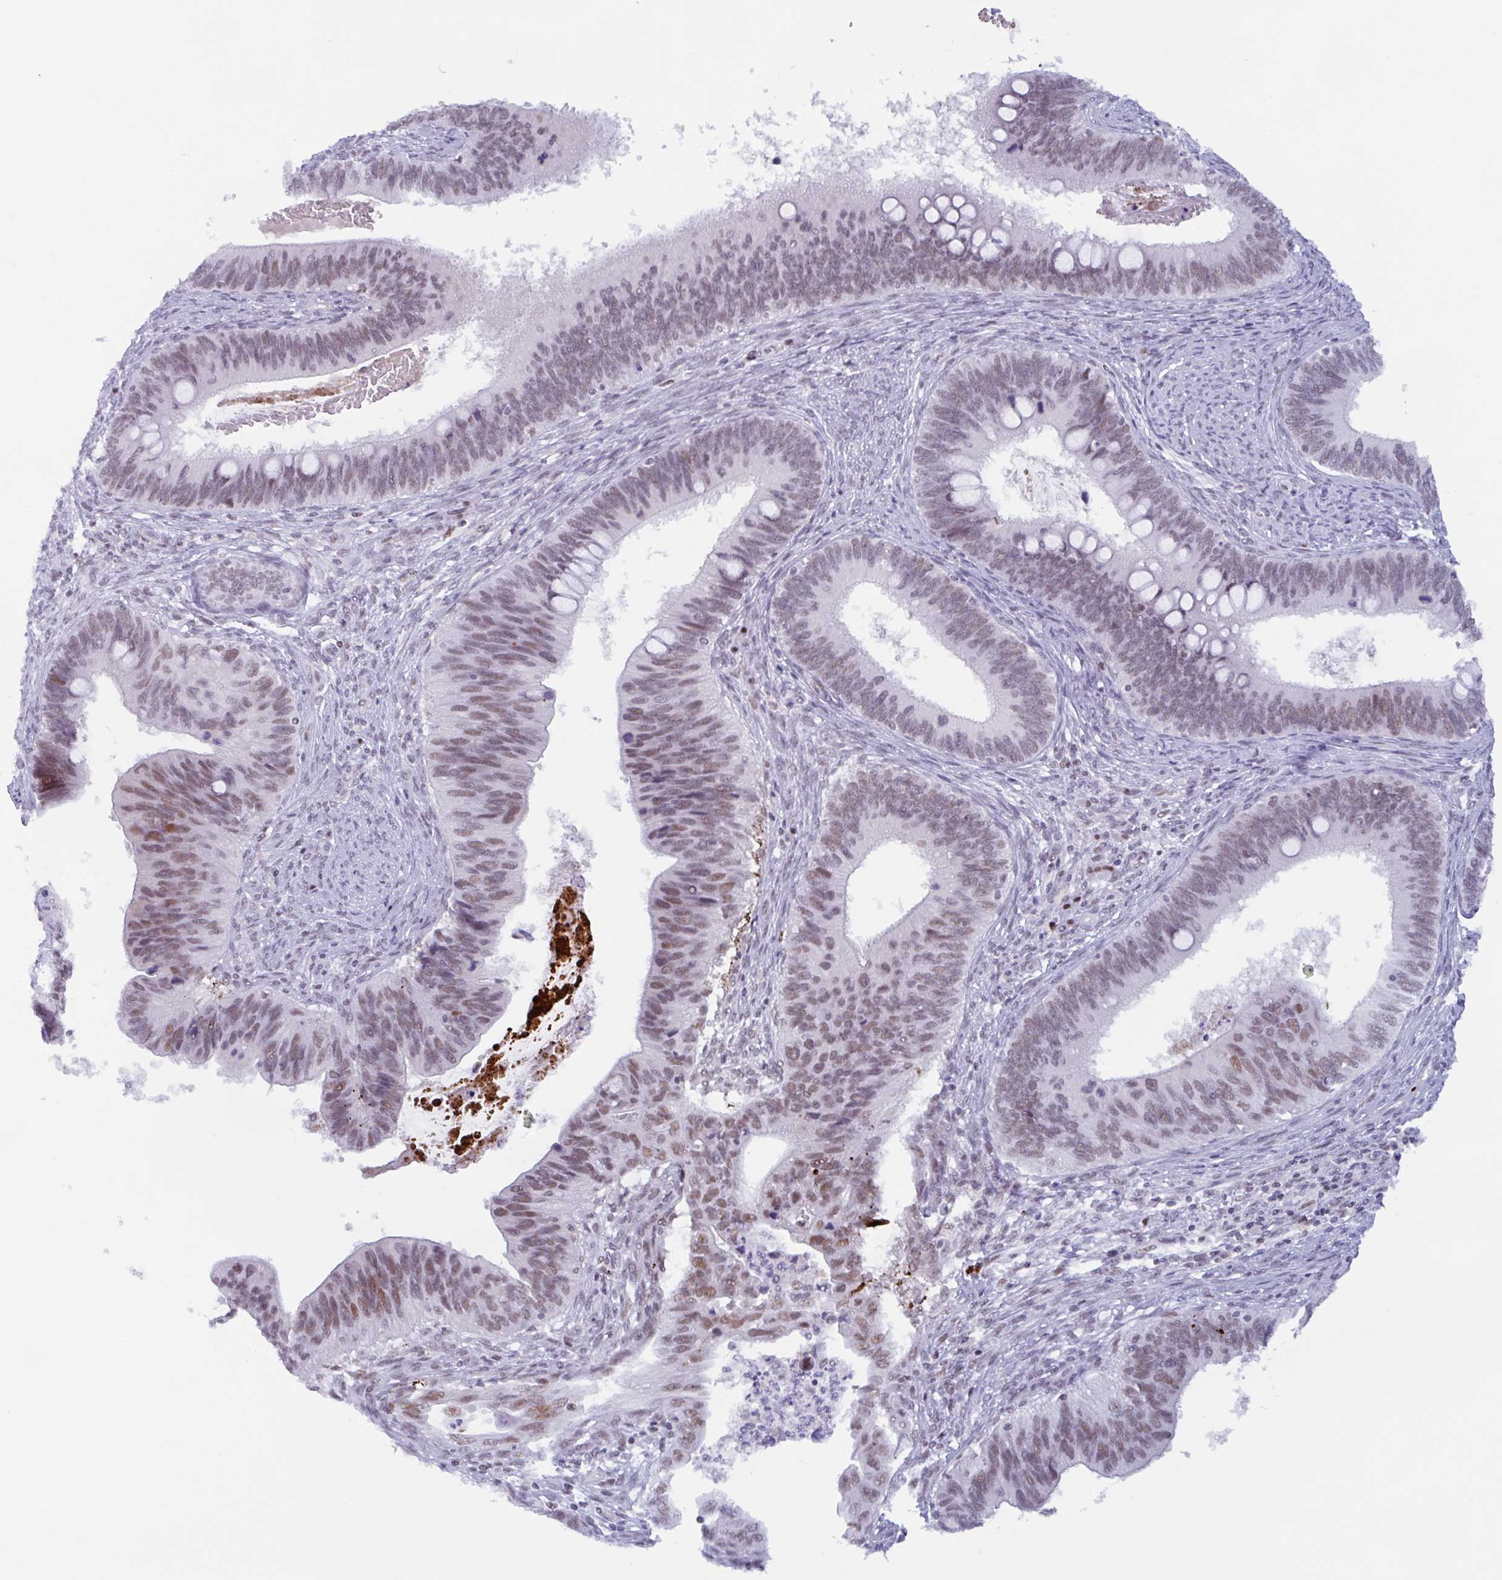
{"staining": {"intensity": "moderate", "quantity": "25%-75%", "location": "nuclear"}, "tissue": "cervical cancer", "cell_type": "Tumor cells", "image_type": "cancer", "snomed": [{"axis": "morphology", "description": "Adenocarcinoma, NOS"}, {"axis": "topography", "description": "Cervix"}], "caption": "The immunohistochemical stain highlights moderate nuclear positivity in tumor cells of cervical adenocarcinoma tissue.", "gene": "PLG", "patient": {"sex": "female", "age": 42}}